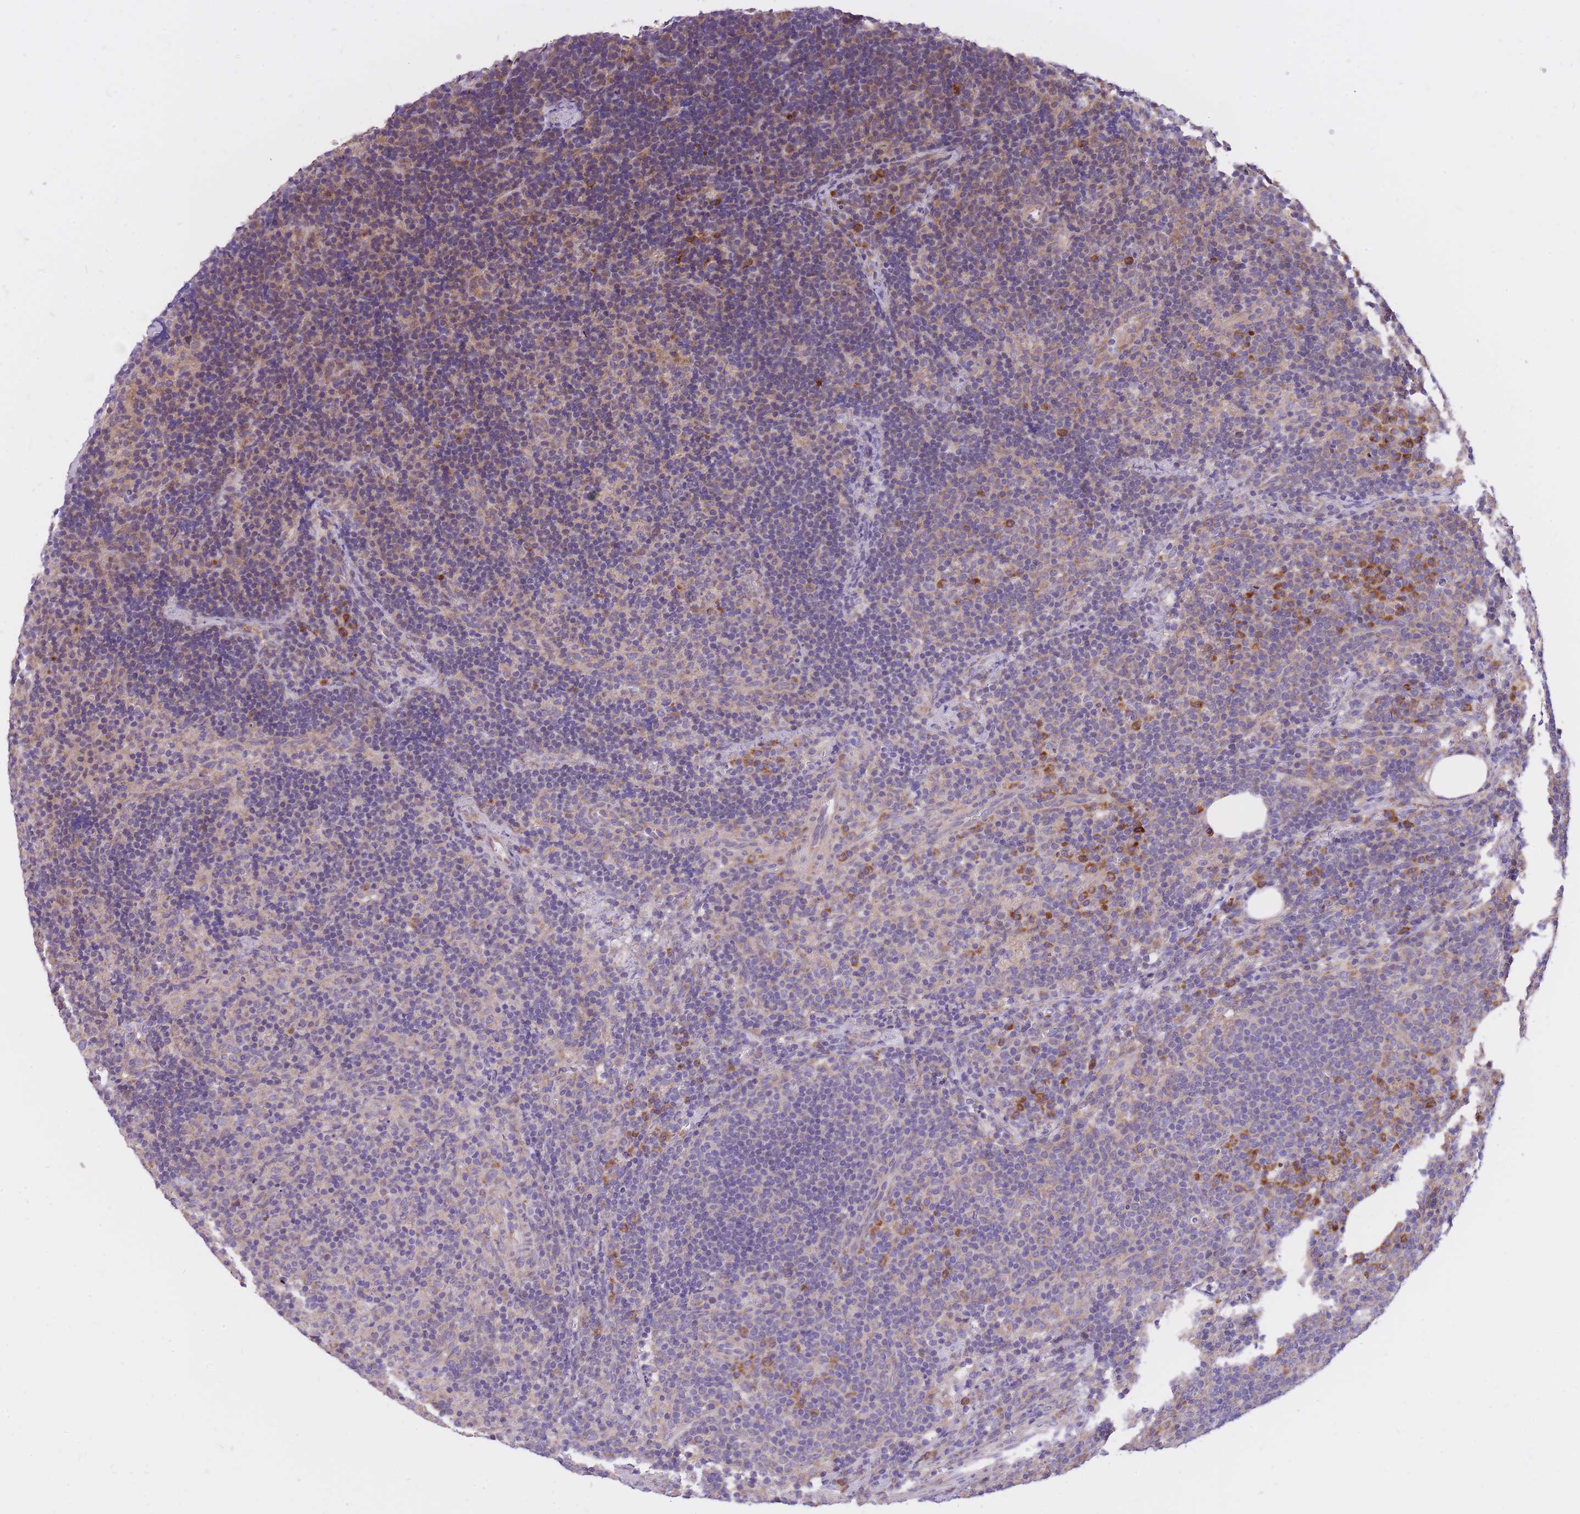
{"staining": {"intensity": "negative", "quantity": "none", "location": "none"}, "tissue": "lymph node", "cell_type": "Germinal center cells", "image_type": "normal", "snomed": [{"axis": "morphology", "description": "Normal tissue, NOS"}, {"axis": "topography", "description": "Lymph node"}], "caption": "An IHC photomicrograph of normal lymph node is shown. There is no staining in germinal center cells of lymph node. (DAB (3,3'-diaminobenzidine) immunohistochemistry with hematoxylin counter stain).", "gene": "GBP7", "patient": {"sex": "female", "age": 30}}